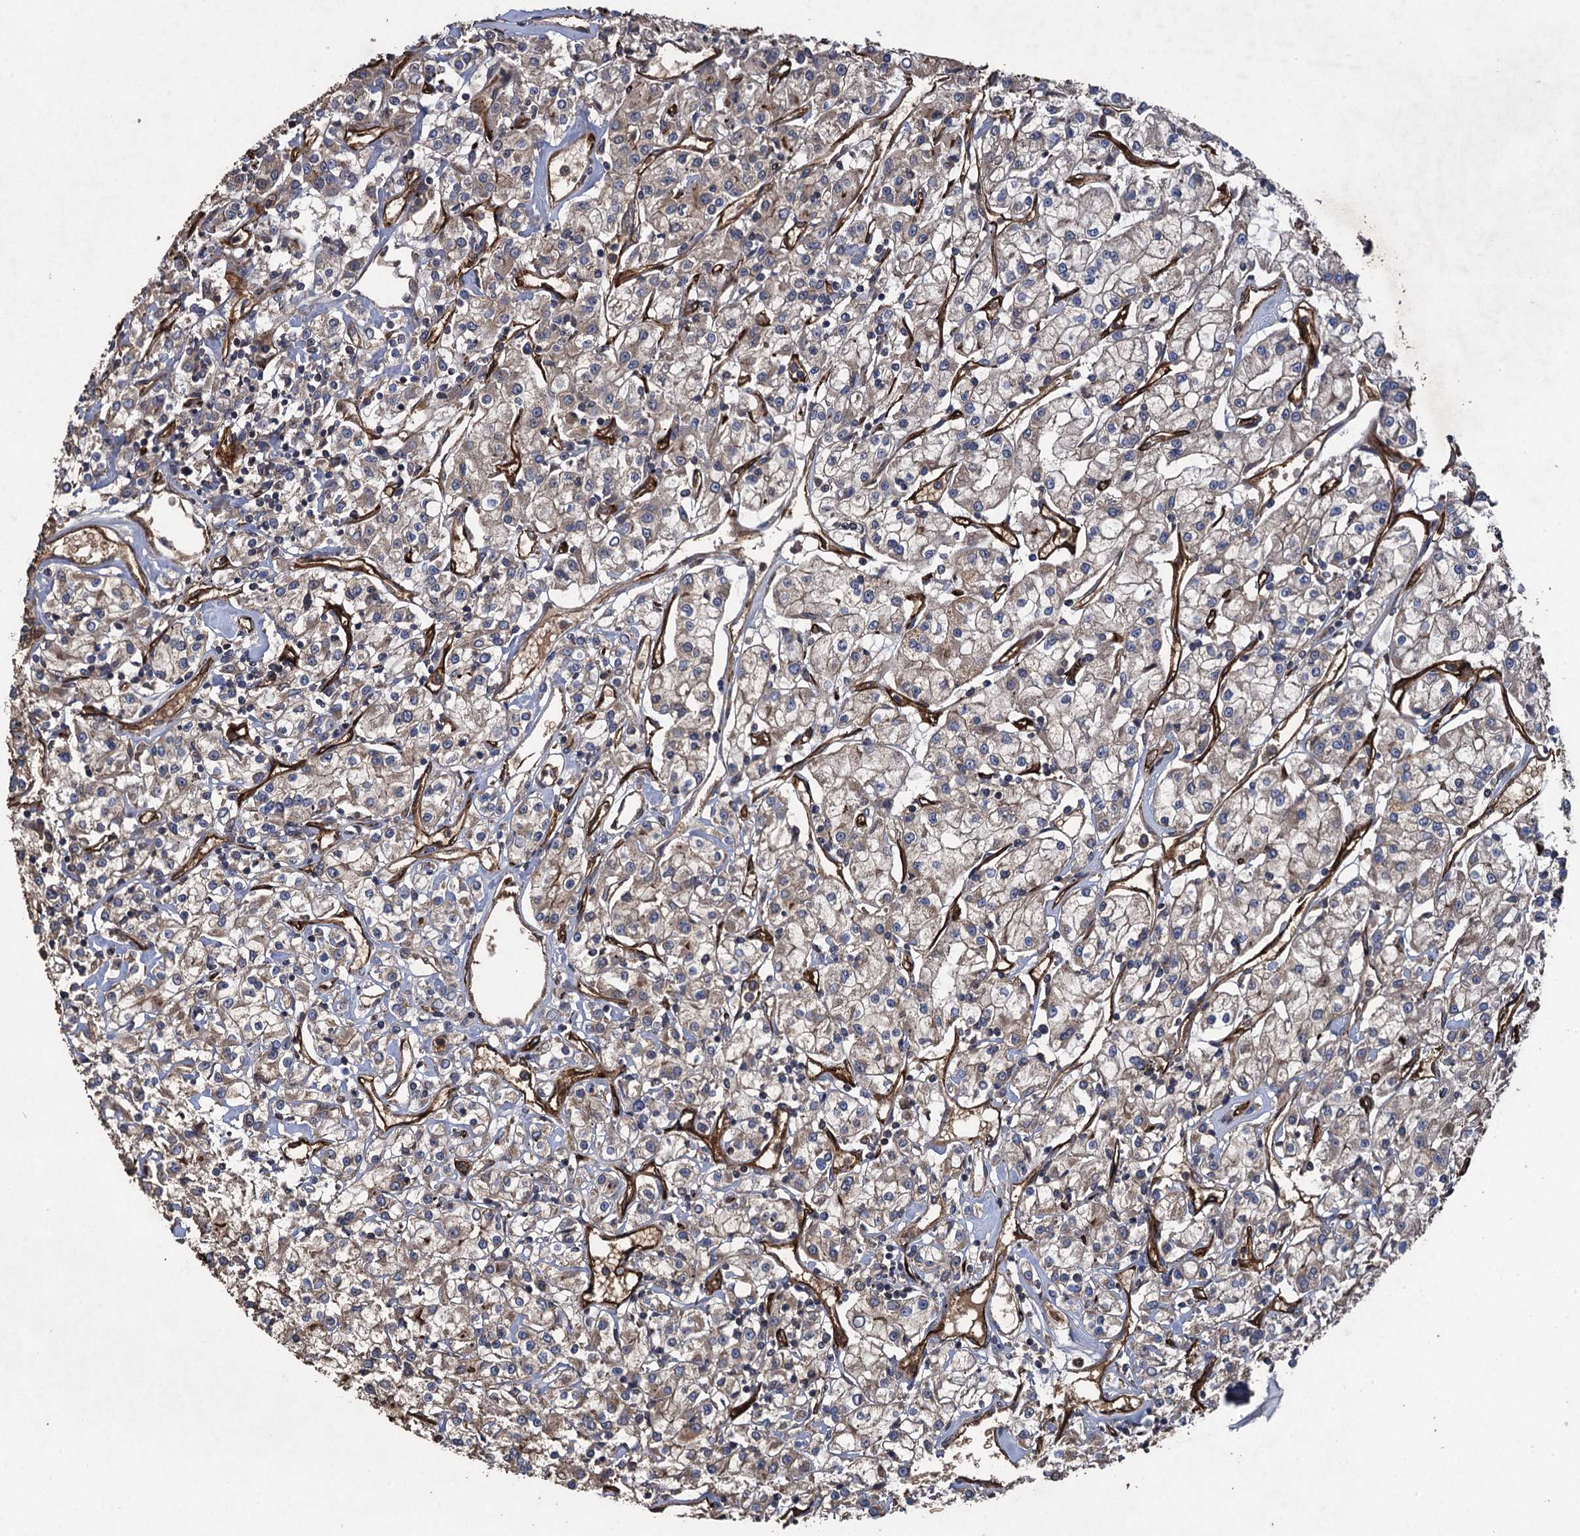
{"staining": {"intensity": "weak", "quantity": "25%-75%", "location": "cytoplasmic/membranous"}, "tissue": "renal cancer", "cell_type": "Tumor cells", "image_type": "cancer", "snomed": [{"axis": "morphology", "description": "Adenocarcinoma, NOS"}, {"axis": "topography", "description": "Kidney"}], "caption": "Renal adenocarcinoma stained for a protein displays weak cytoplasmic/membranous positivity in tumor cells.", "gene": "TXNDC11", "patient": {"sex": "female", "age": 59}}